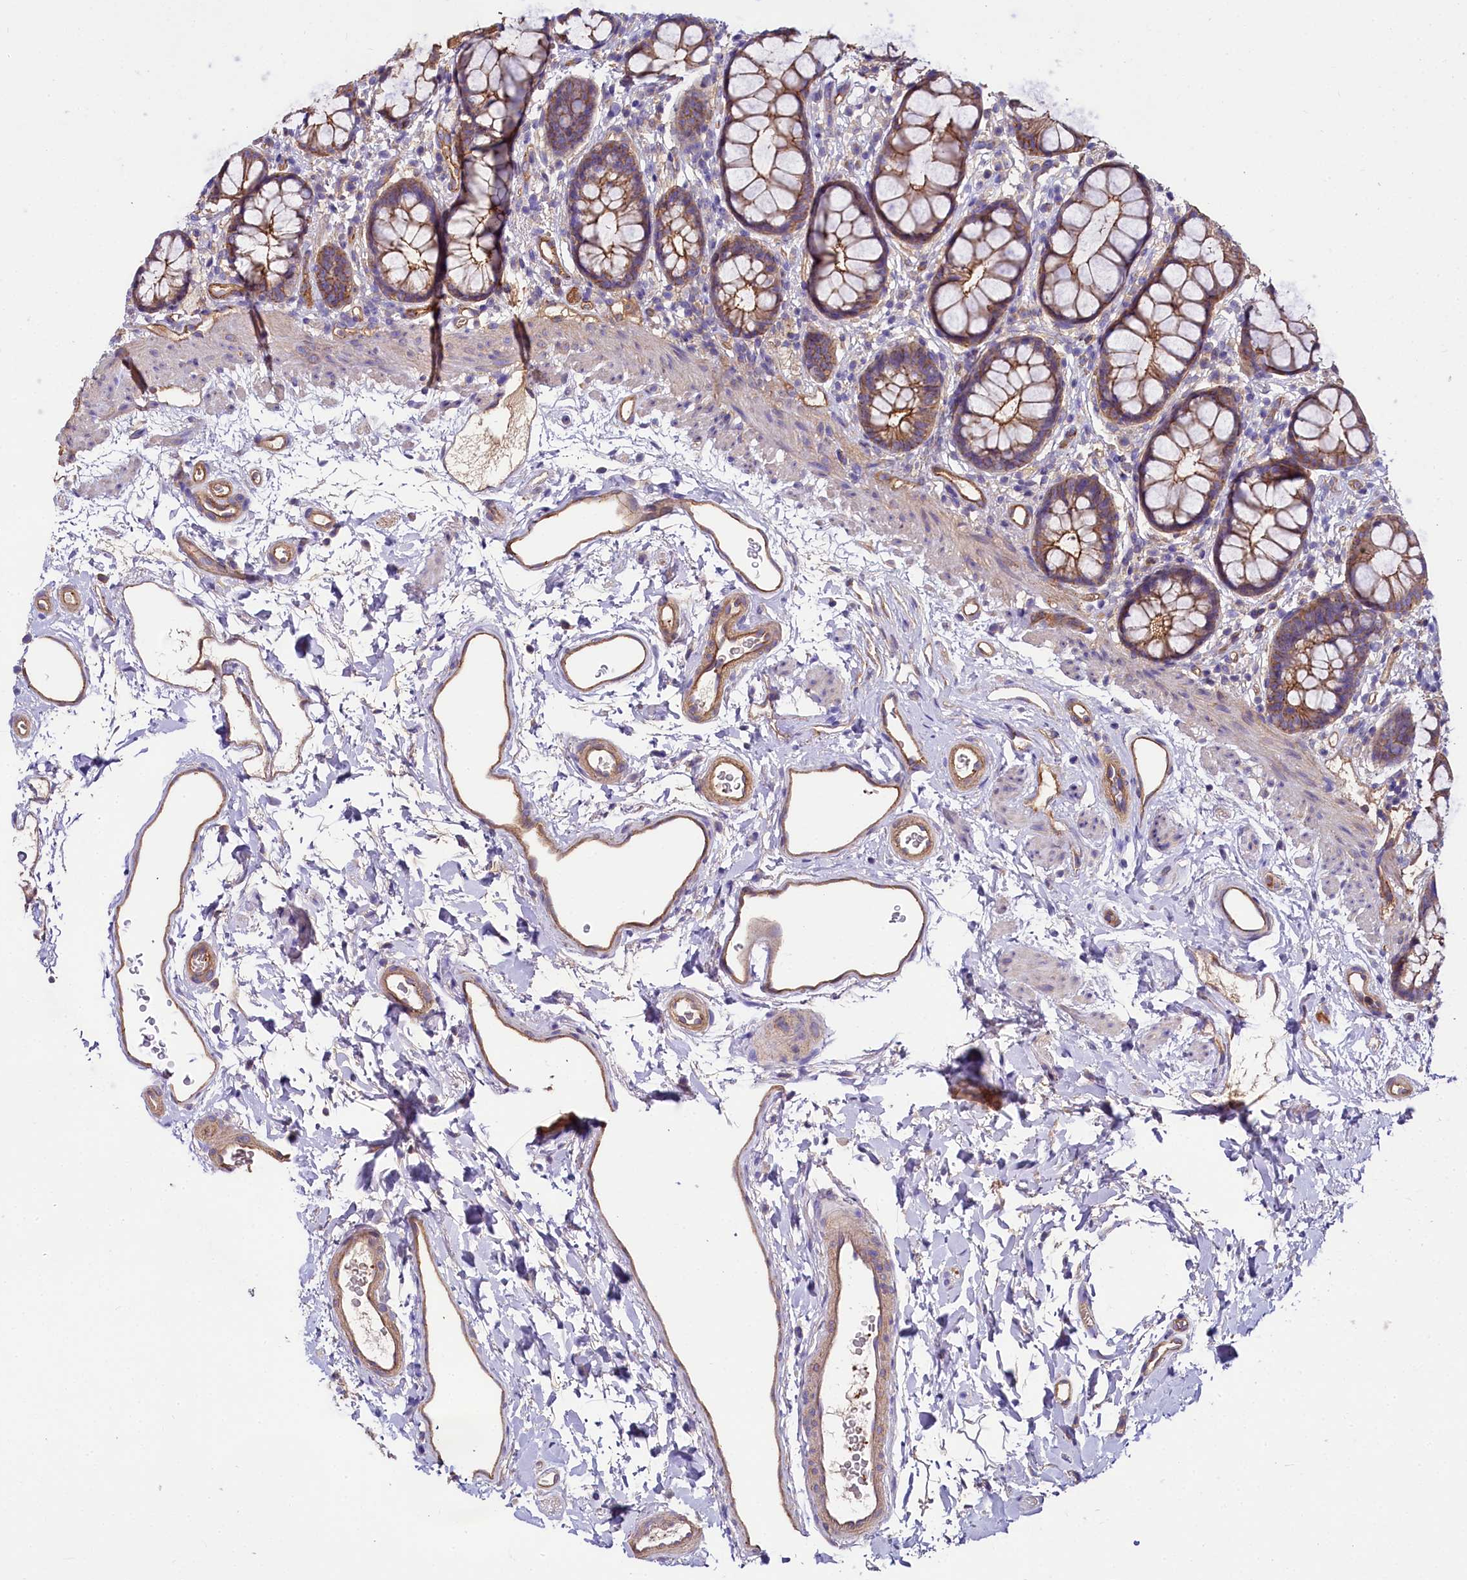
{"staining": {"intensity": "moderate", "quantity": ">75%", "location": "cytoplasmic/membranous"}, "tissue": "rectum", "cell_type": "Glandular cells", "image_type": "normal", "snomed": [{"axis": "morphology", "description": "Normal tissue, NOS"}, {"axis": "topography", "description": "Rectum"}], "caption": "An image of human rectum stained for a protein displays moderate cytoplasmic/membranous brown staining in glandular cells. Nuclei are stained in blue.", "gene": "FCHSD2", "patient": {"sex": "female", "age": 65}}